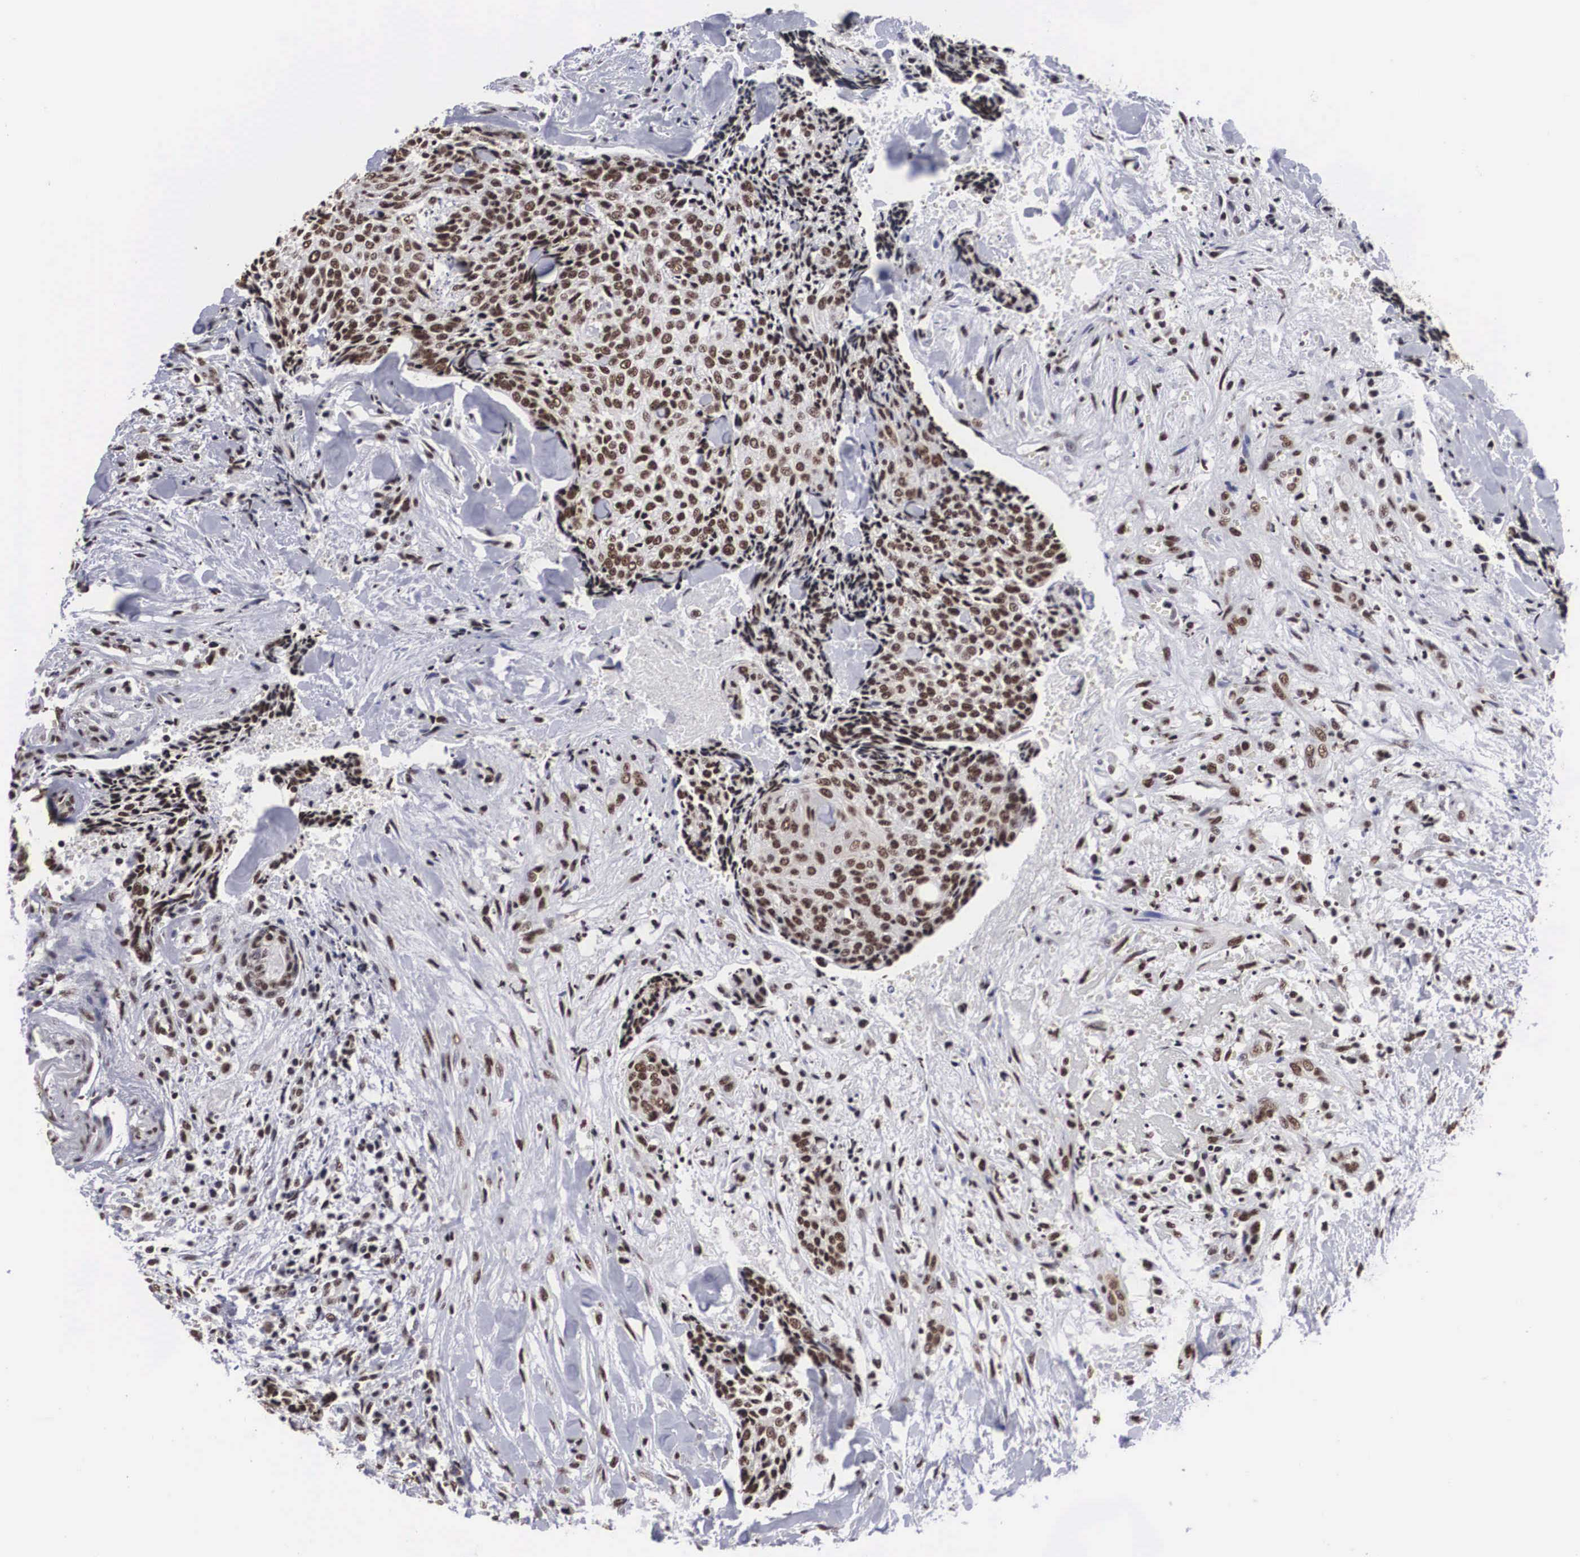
{"staining": {"intensity": "moderate", "quantity": ">75%", "location": "nuclear"}, "tissue": "head and neck cancer", "cell_type": "Tumor cells", "image_type": "cancer", "snomed": [{"axis": "morphology", "description": "Squamous cell carcinoma, NOS"}, {"axis": "topography", "description": "Salivary gland"}, {"axis": "topography", "description": "Head-Neck"}], "caption": "This is an image of immunohistochemistry (IHC) staining of squamous cell carcinoma (head and neck), which shows moderate positivity in the nuclear of tumor cells.", "gene": "ACIN1", "patient": {"sex": "male", "age": 70}}